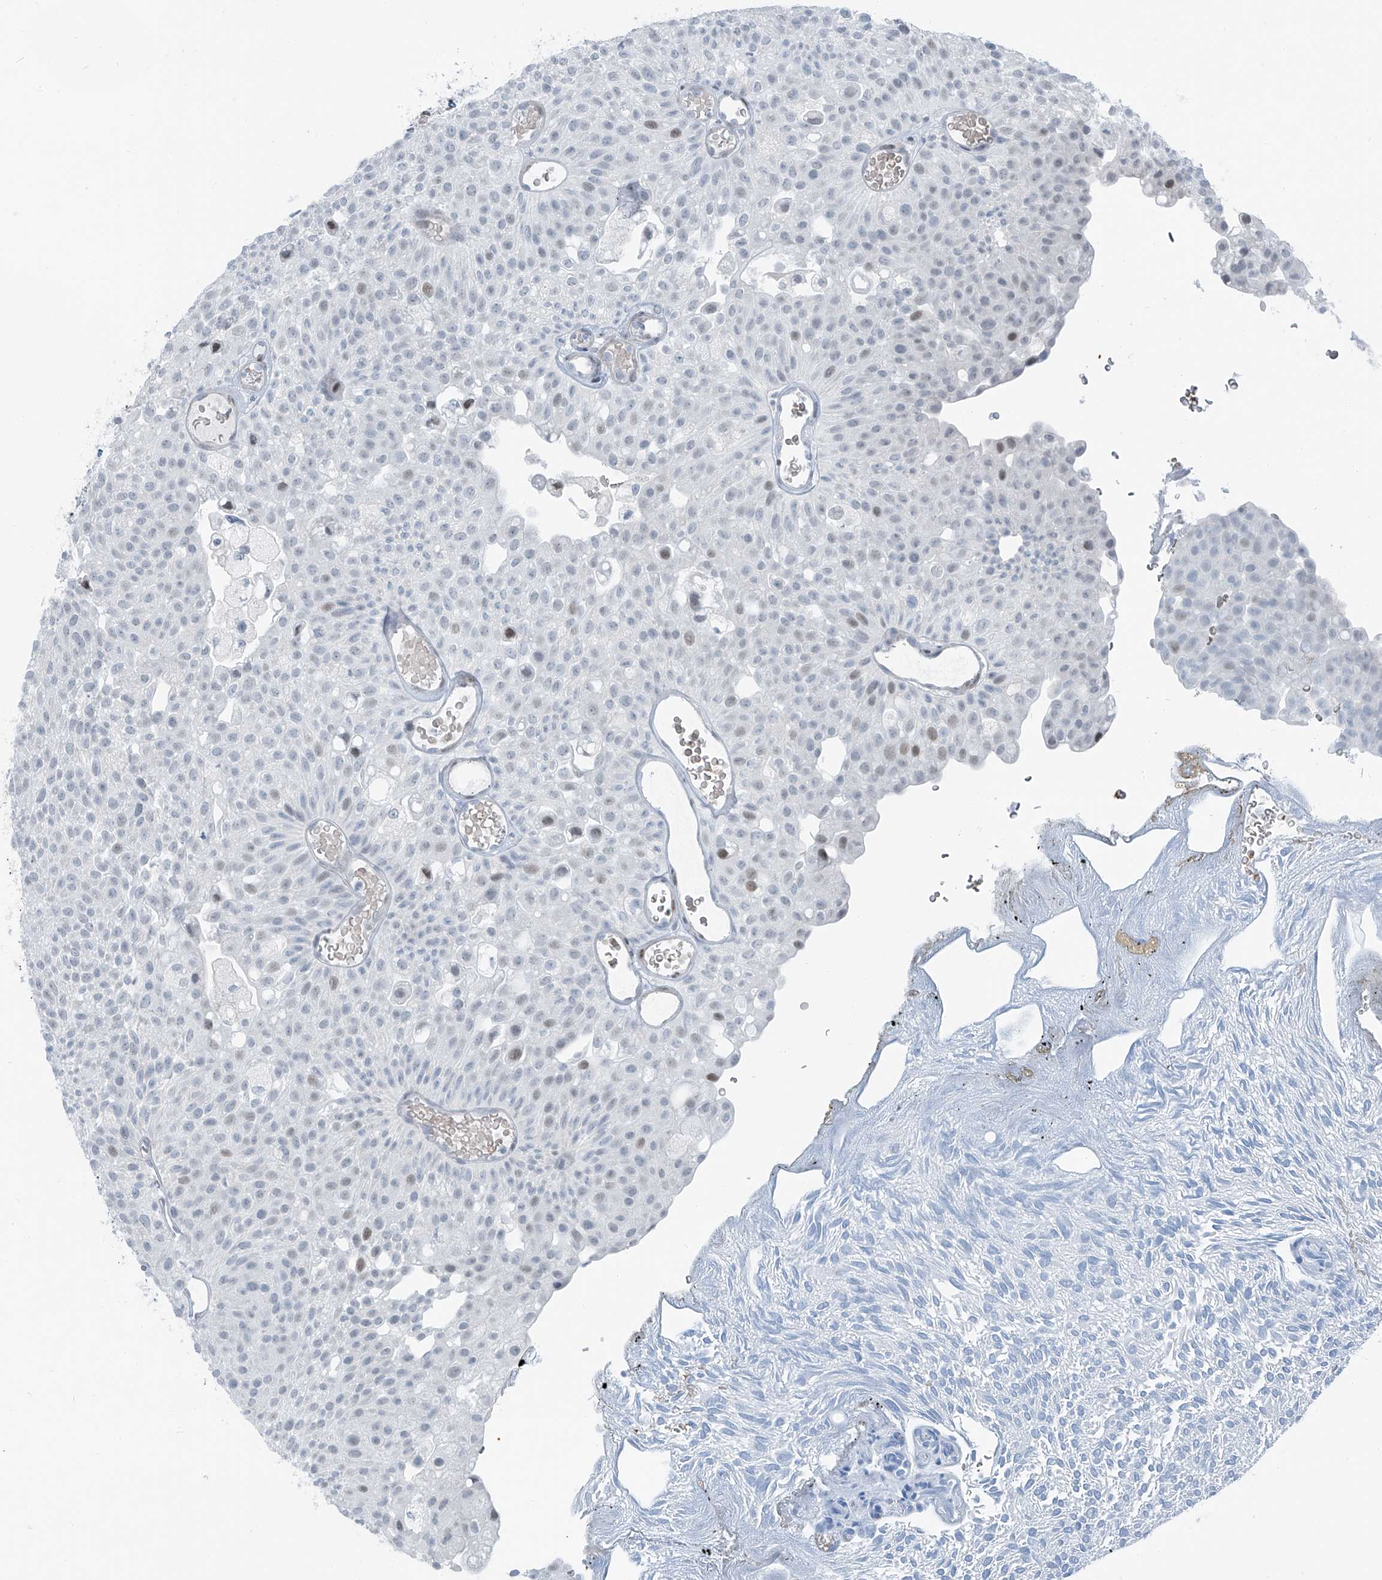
{"staining": {"intensity": "weak", "quantity": "<25%", "location": "nuclear"}, "tissue": "urothelial cancer", "cell_type": "Tumor cells", "image_type": "cancer", "snomed": [{"axis": "morphology", "description": "Urothelial carcinoma, Low grade"}, {"axis": "topography", "description": "Urinary bladder"}], "caption": "Urothelial carcinoma (low-grade) was stained to show a protein in brown. There is no significant positivity in tumor cells.", "gene": "RGN", "patient": {"sex": "male", "age": 78}}